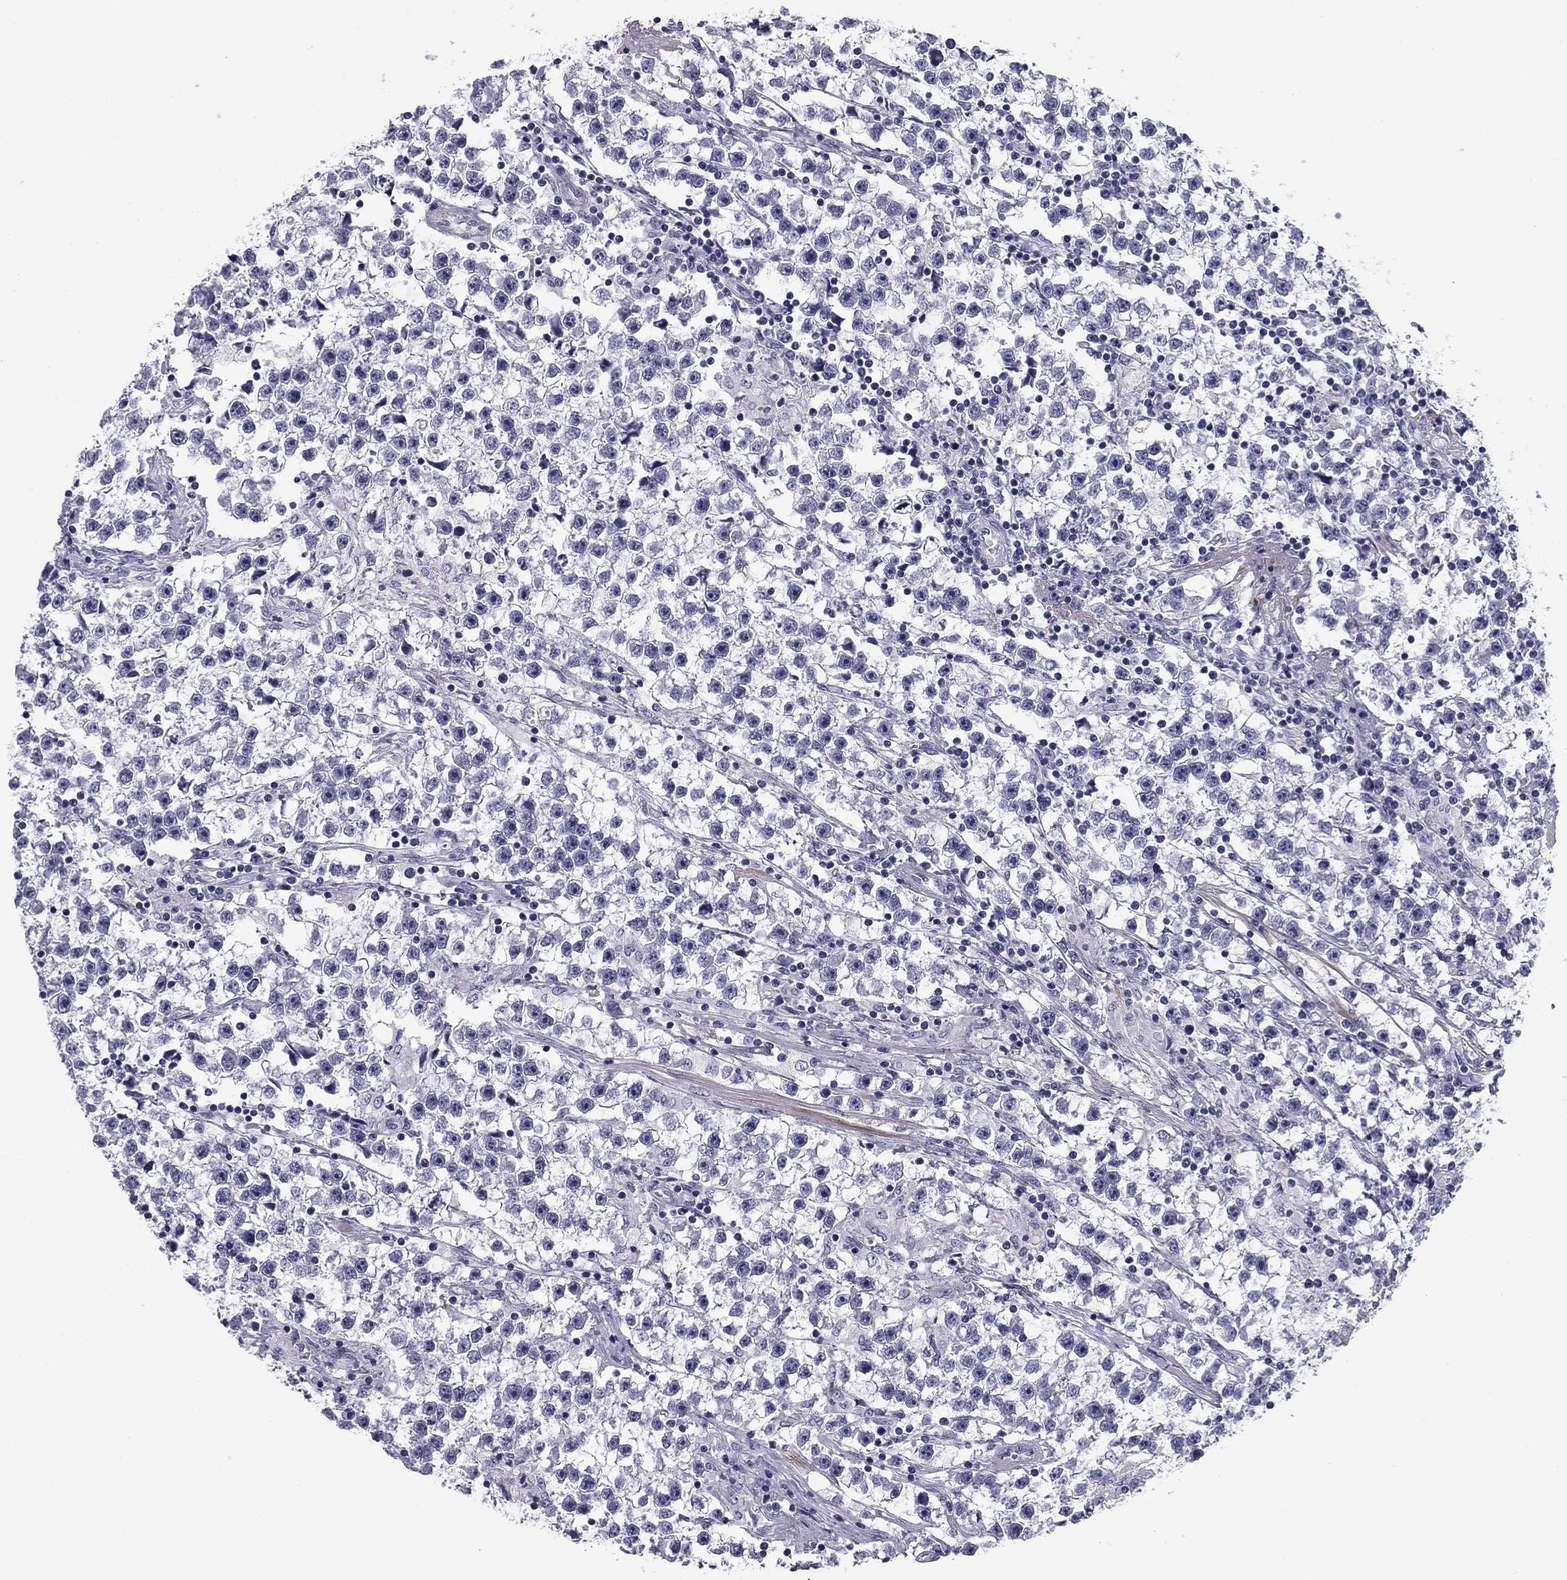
{"staining": {"intensity": "negative", "quantity": "none", "location": "none"}, "tissue": "testis cancer", "cell_type": "Tumor cells", "image_type": "cancer", "snomed": [{"axis": "morphology", "description": "Seminoma, NOS"}, {"axis": "topography", "description": "Testis"}], "caption": "The IHC photomicrograph has no significant staining in tumor cells of seminoma (testis) tissue.", "gene": "FLNC", "patient": {"sex": "male", "age": 59}}